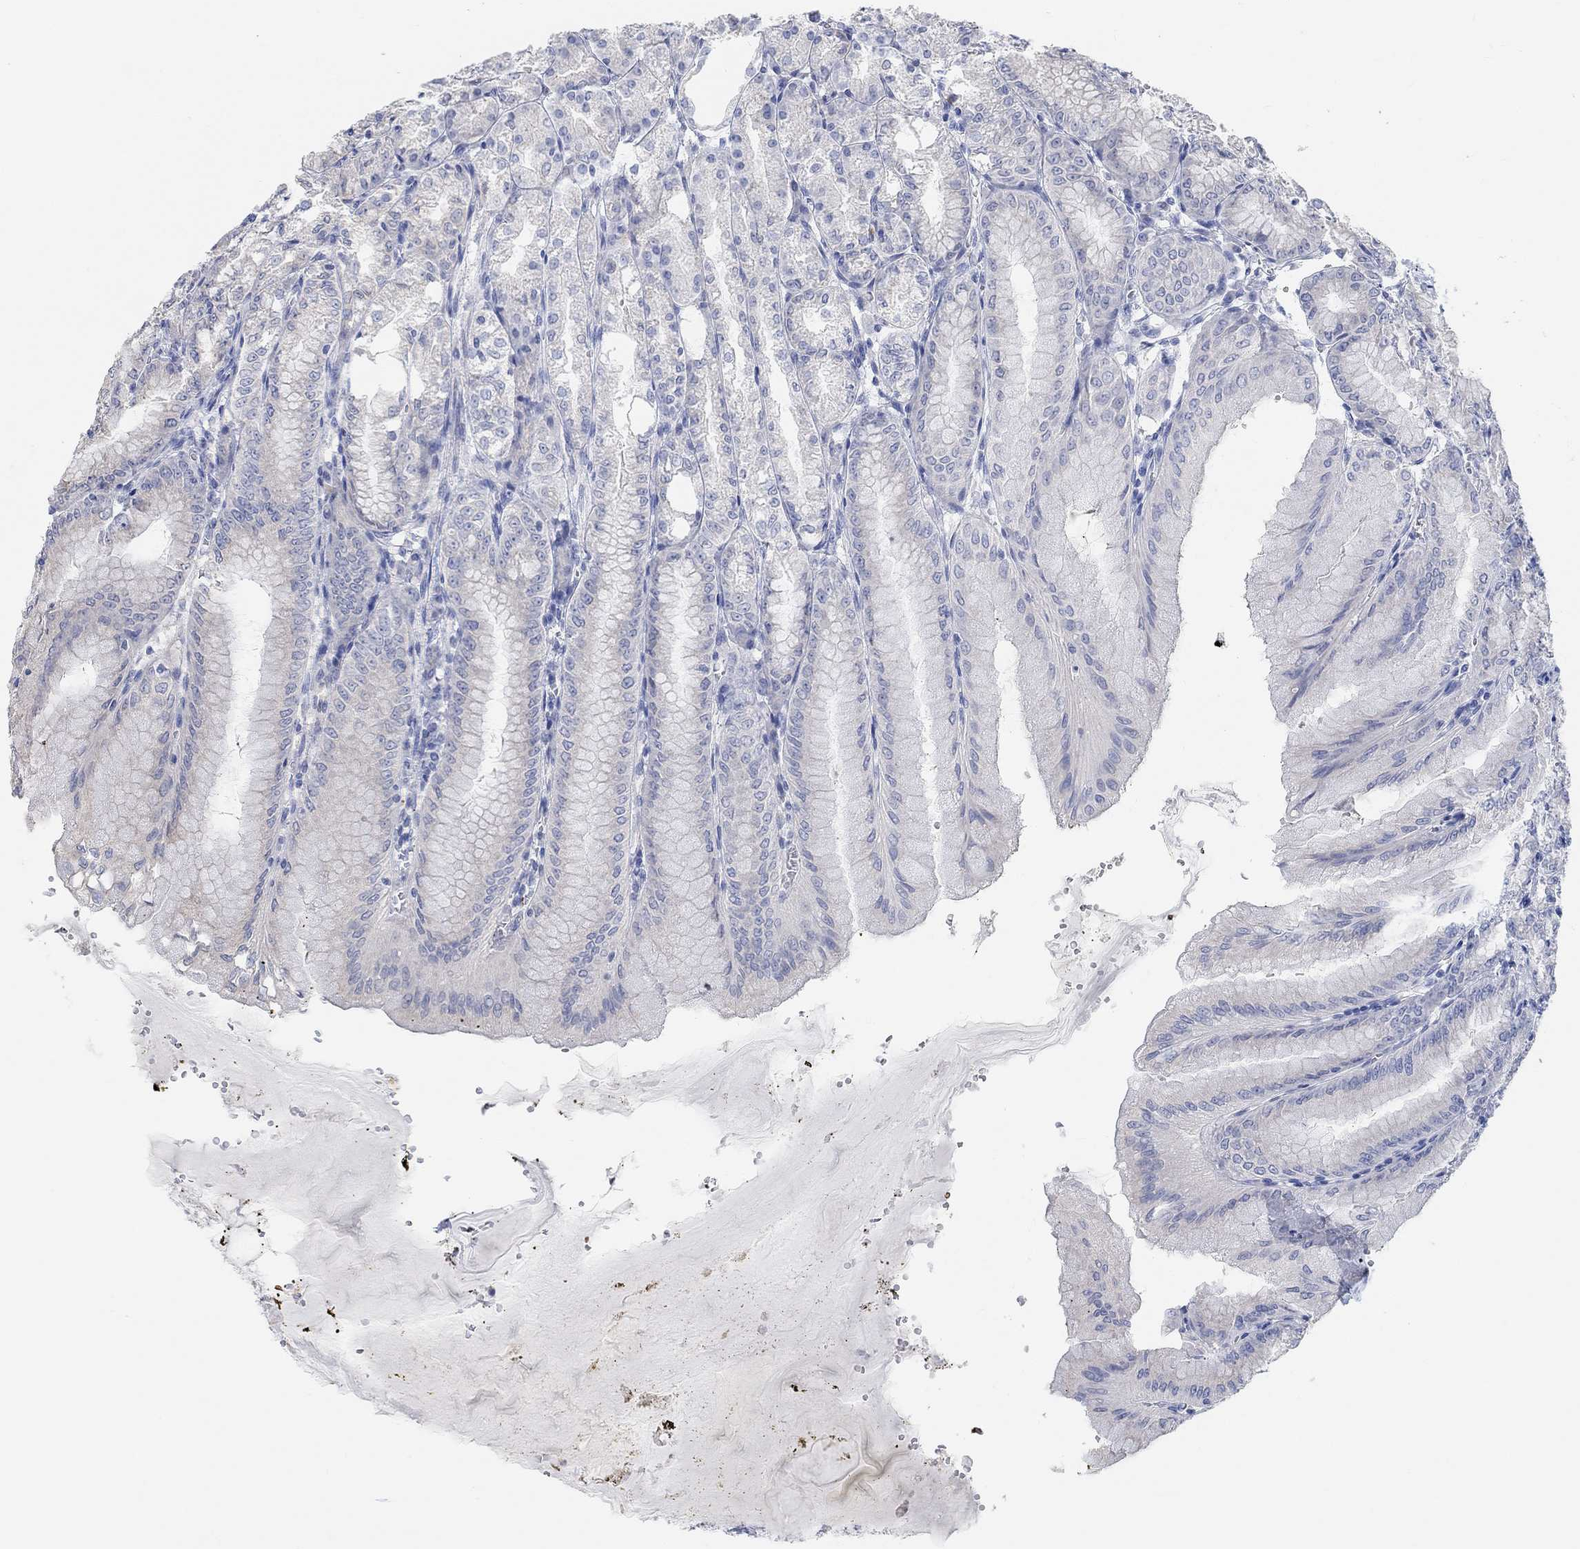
{"staining": {"intensity": "negative", "quantity": "none", "location": "none"}, "tissue": "stomach", "cell_type": "Glandular cells", "image_type": "normal", "snomed": [{"axis": "morphology", "description": "Normal tissue, NOS"}, {"axis": "topography", "description": "Stomach, lower"}], "caption": "Benign stomach was stained to show a protein in brown. There is no significant expression in glandular cells. (Stains: DAB immunohistochemistry (IHC) with hematoxylin counter stain, Microscopy: brightfield microscopy at high magnification).", "gene": "NLRP14", "patient": {"sex": "male", "age": 71}}